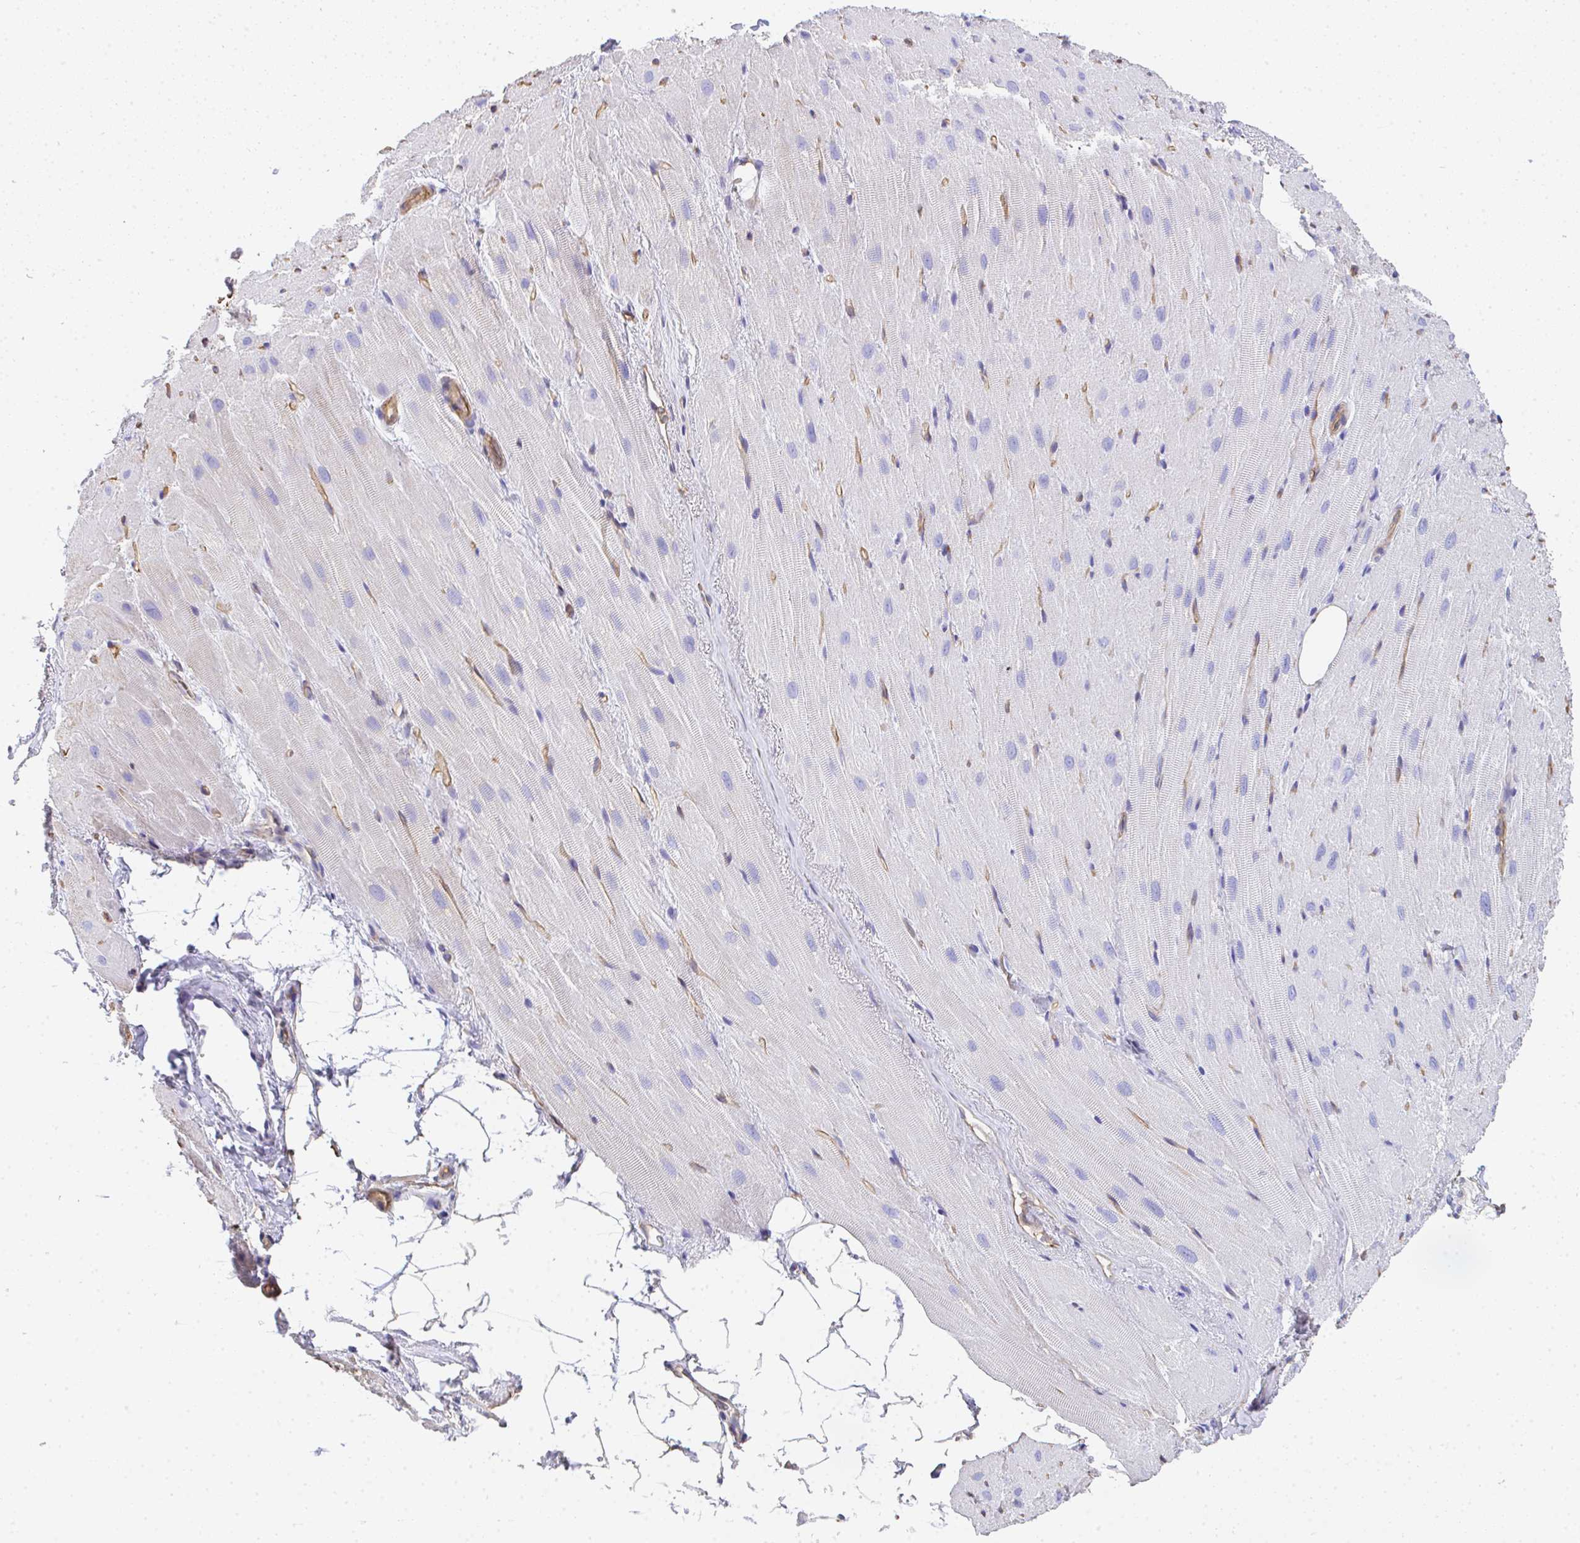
{"staining": {"intensity": "negative", "quantity": "none", "location": "none"}, "tissue": "heart muscle", "cell_type": "Cardiomyocytes", "image_type": "normal", "snomed": [{"axis": "morphology", "description": "Normal tissue, NOS"}, {"axis": "topography", "description": "Heart"}], "caption": "Cardiomyocytes are negative for brown protein staining in normal heart muscle. (Stains: DAB immunohistochemistry (IHC) with hematoxylin counter stain, Microscopy: brightfield microscopy at high magnification).", "gene": "TNFAIP8", "patient": {"sex": "male", "age": 62}}